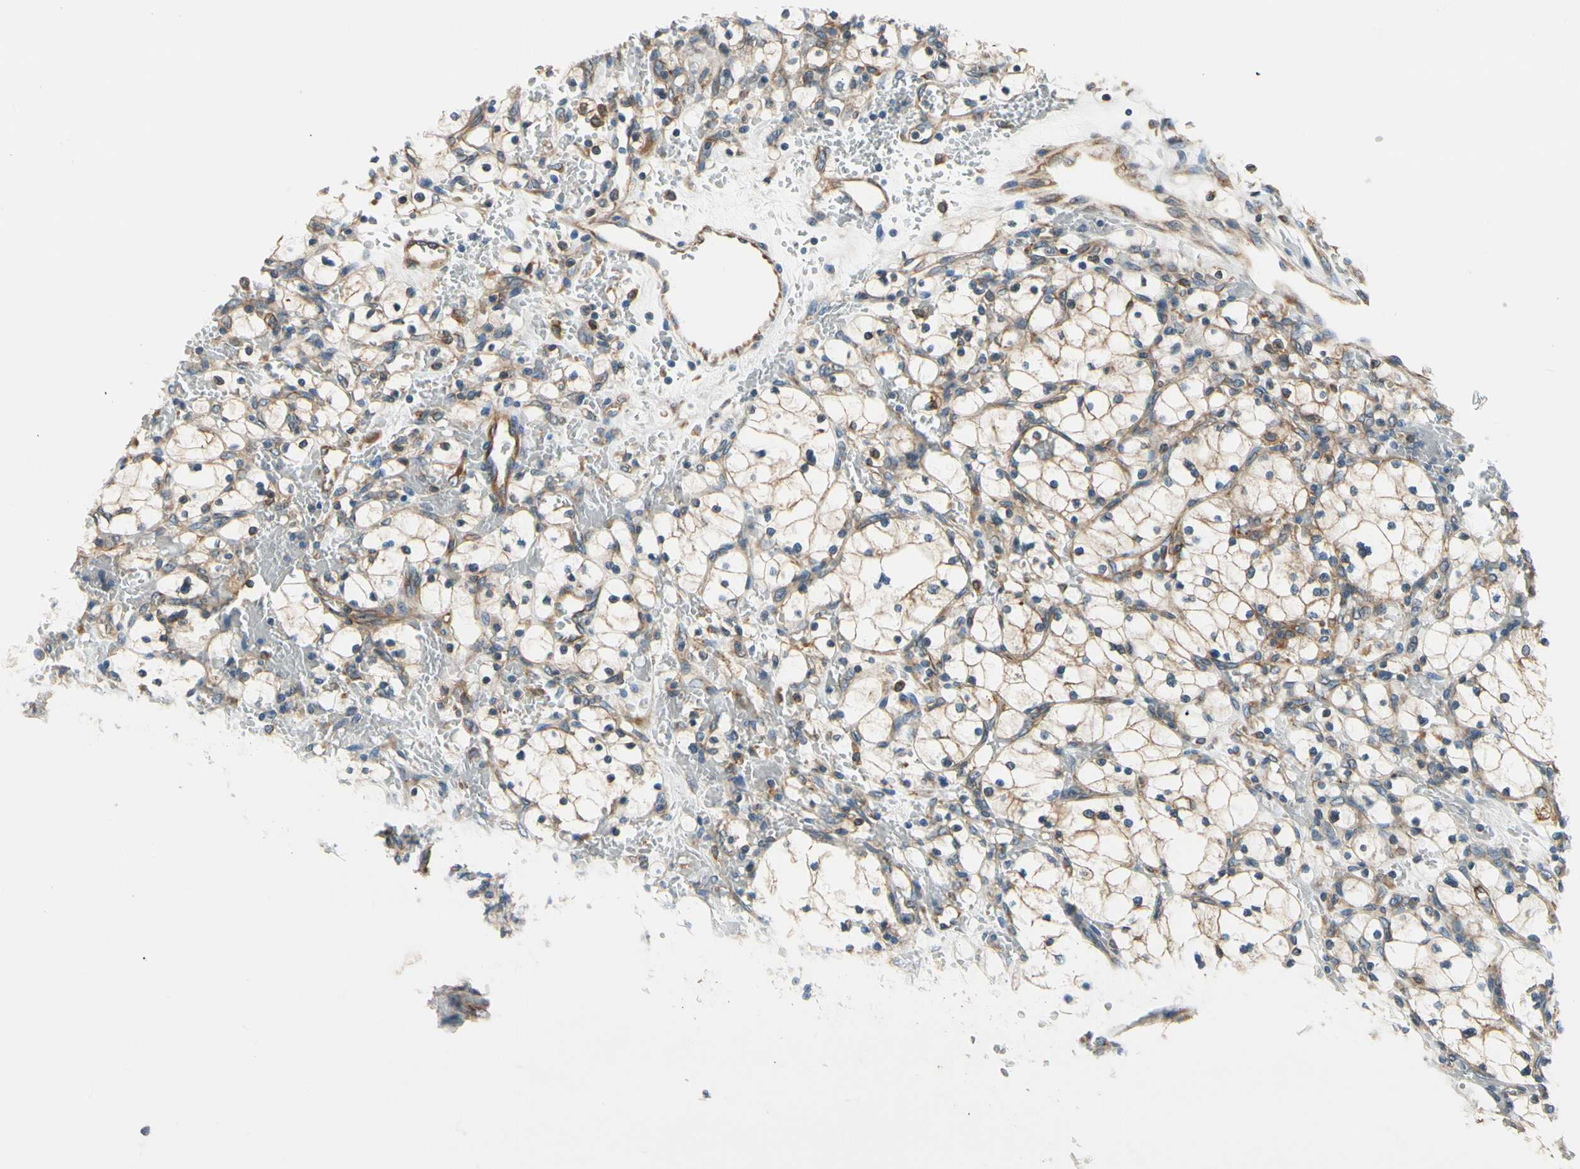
{"staining": {"intensity": "weak", "quantity": ">75%", "location": "cytoplasmic/membranous"}, "tissue": "renal cancer", "cell_type": "Tumor cells", "image_type": "cancer", "snomed": [{"axis": "morphology", "description": "Adenocarcinoma, NOS"}, {"axis": "topography", "description": "Kidney"}], "caption": "Immunohistochemical staining of human renal adenocarcinoma exhibits low levels of weak cytoplasmic/membranous staining in about >75% of tumor cells. The protein is shown in brown color, while the nuclei are stained blue.", "gene": "CLCC1", "patient": {"sex": "female", "age": 83}}